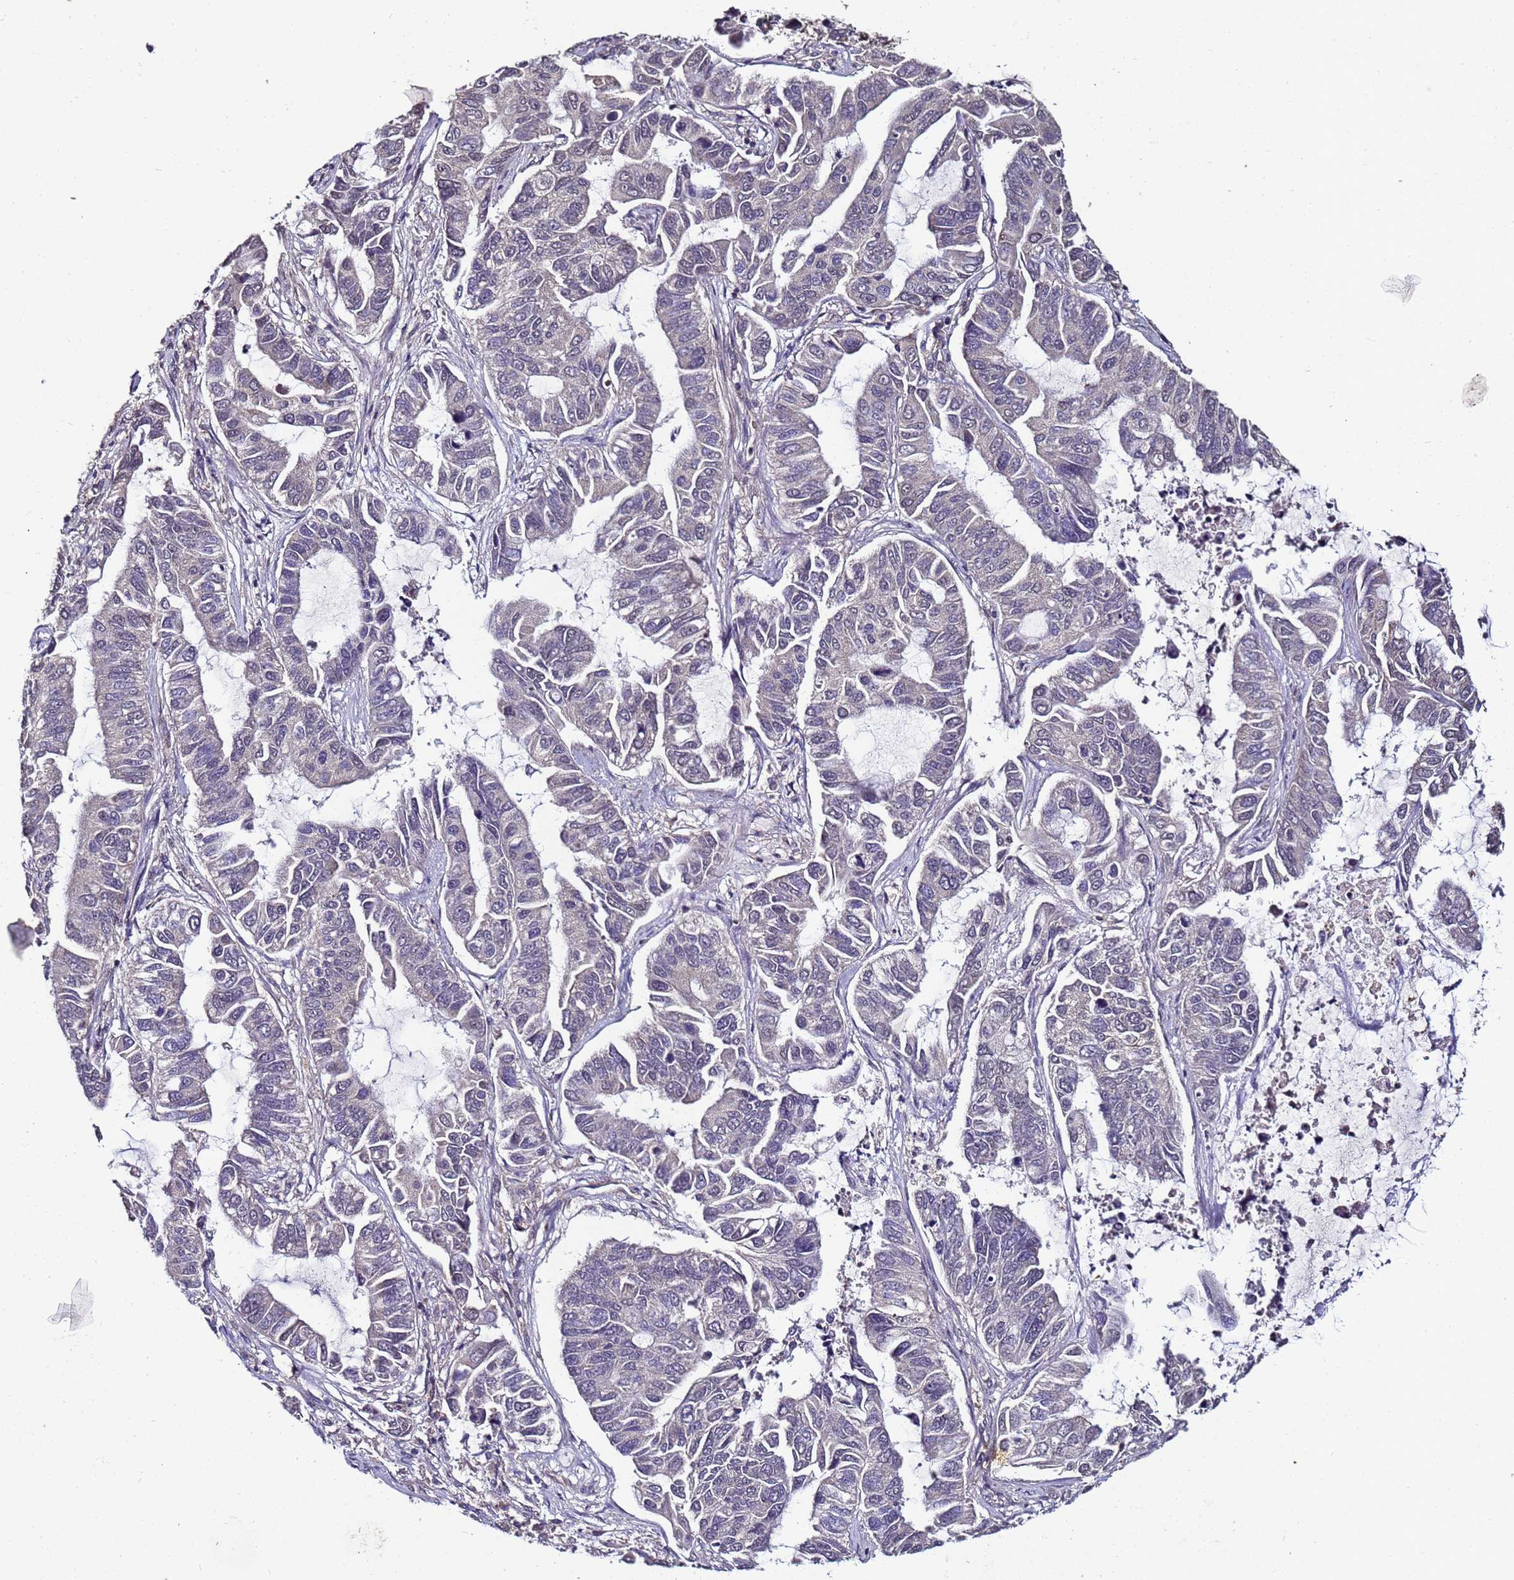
{"staining": {"intensity": "negative", "quantity": "none", "location": "none"}, "tissue": "lung cancer", "cell_type": "Tumor cells", "image_type": "cancer", "snomed": [{"axis": "morphology", "description": "Adenocarcinoma, NOS"}, {"axis": "topography", "description": "Lung"}], "caption": "A high-resolution micrograph shows IHC staining of lung adenocarcinoma, which displays no significant positivity in tumor cells.", "gene": "ANKRD17", "patient": {"sex": "male", "age": 64}}